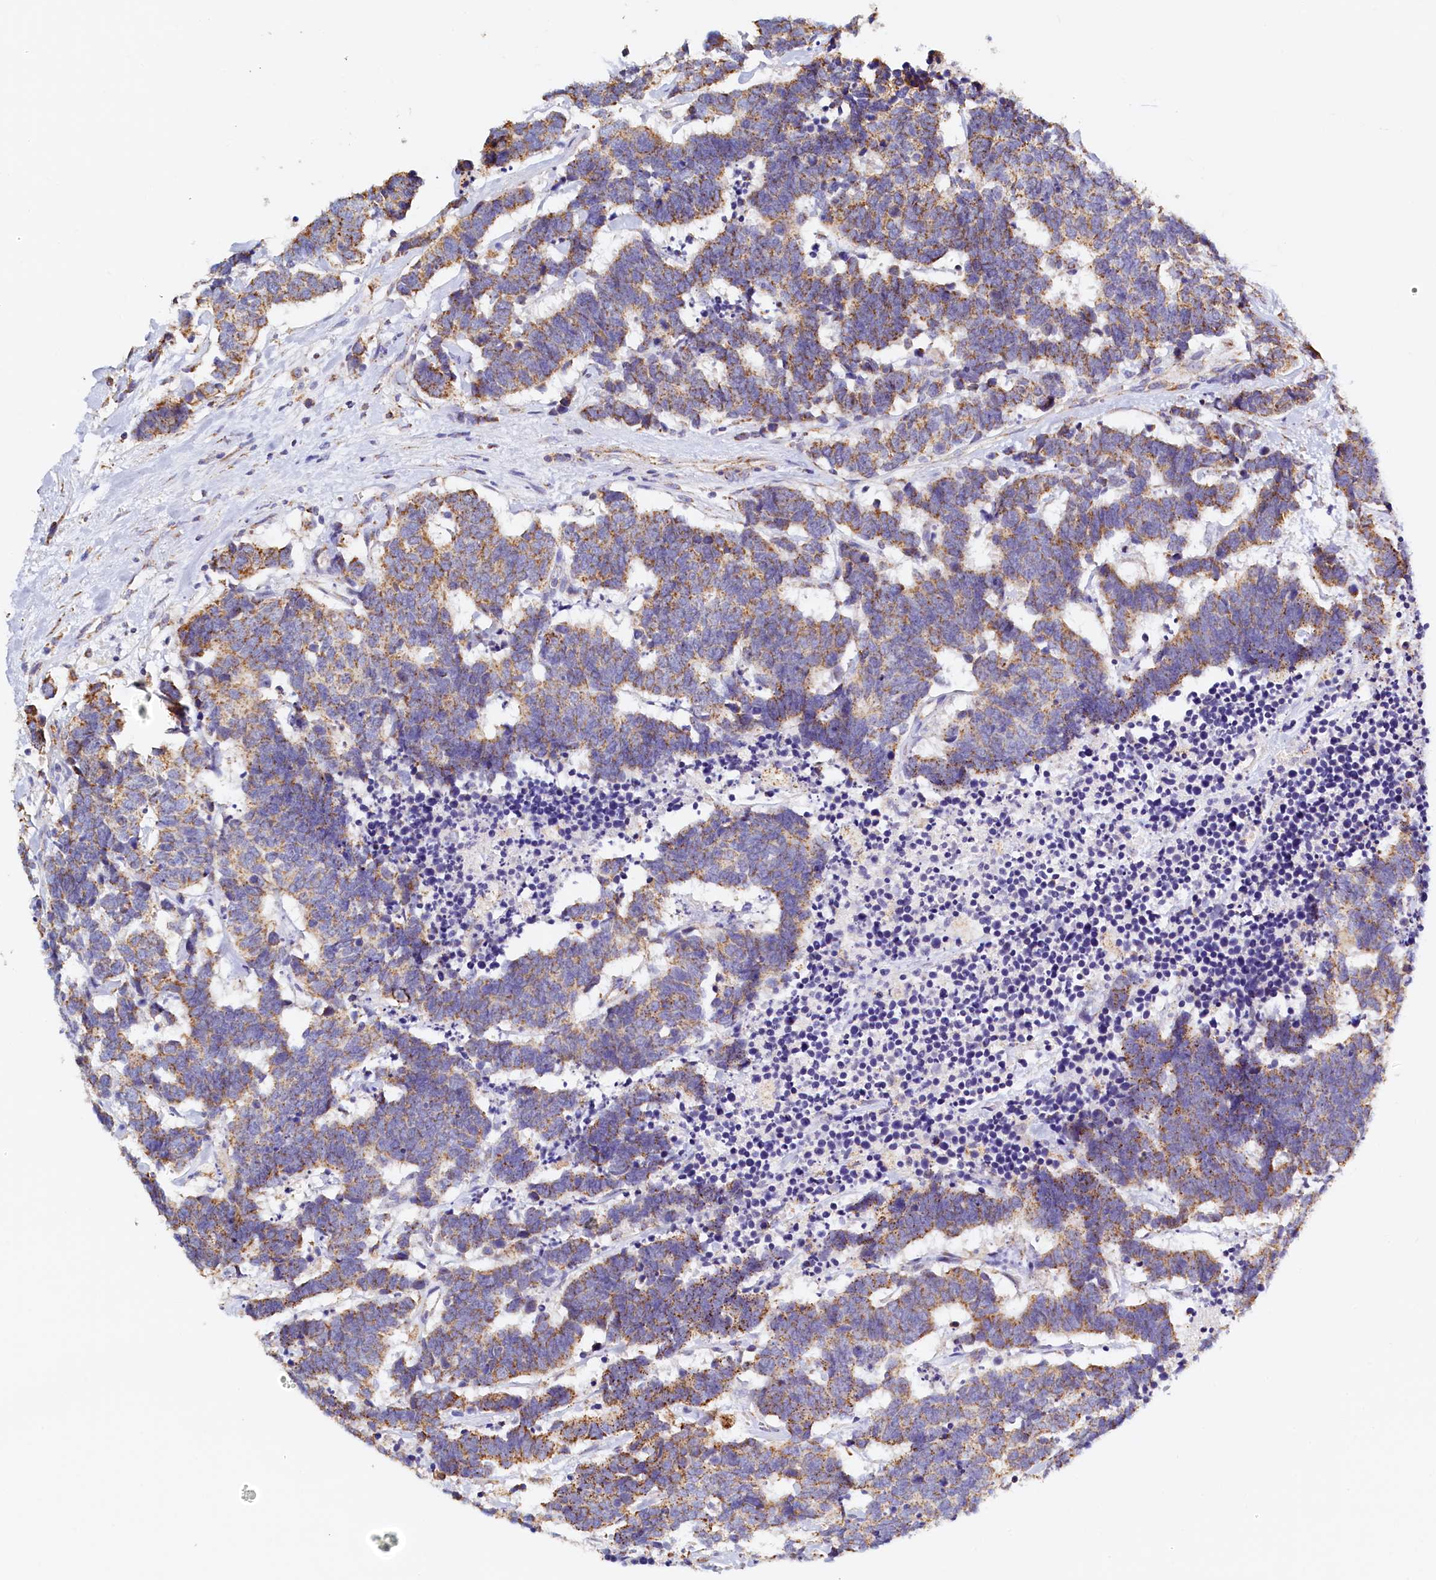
{"staining": {"intensity": "moderate", "quantity": ">75%", "location": "cytoplasmic/membranous"}, "tissue": "carcinoid", "cell_type": "Tumor cells", "image_type": "cancer", "snomed": [{"axis": "morphology", "description": "Carcinoma, NOS"}, {"axis": "morphology", "description": "Carcinoid, malignant, NOS"}, {"axis": "topography", "description": "Urinary bladder"}], "caption": "Tumor cells reveal medium levels of moderate cytoplasmic/membranous staining in approximately >75% of cells in carcinoma.", "gene": "POC1A", "patient": {"sex": "male", "age": 57}}